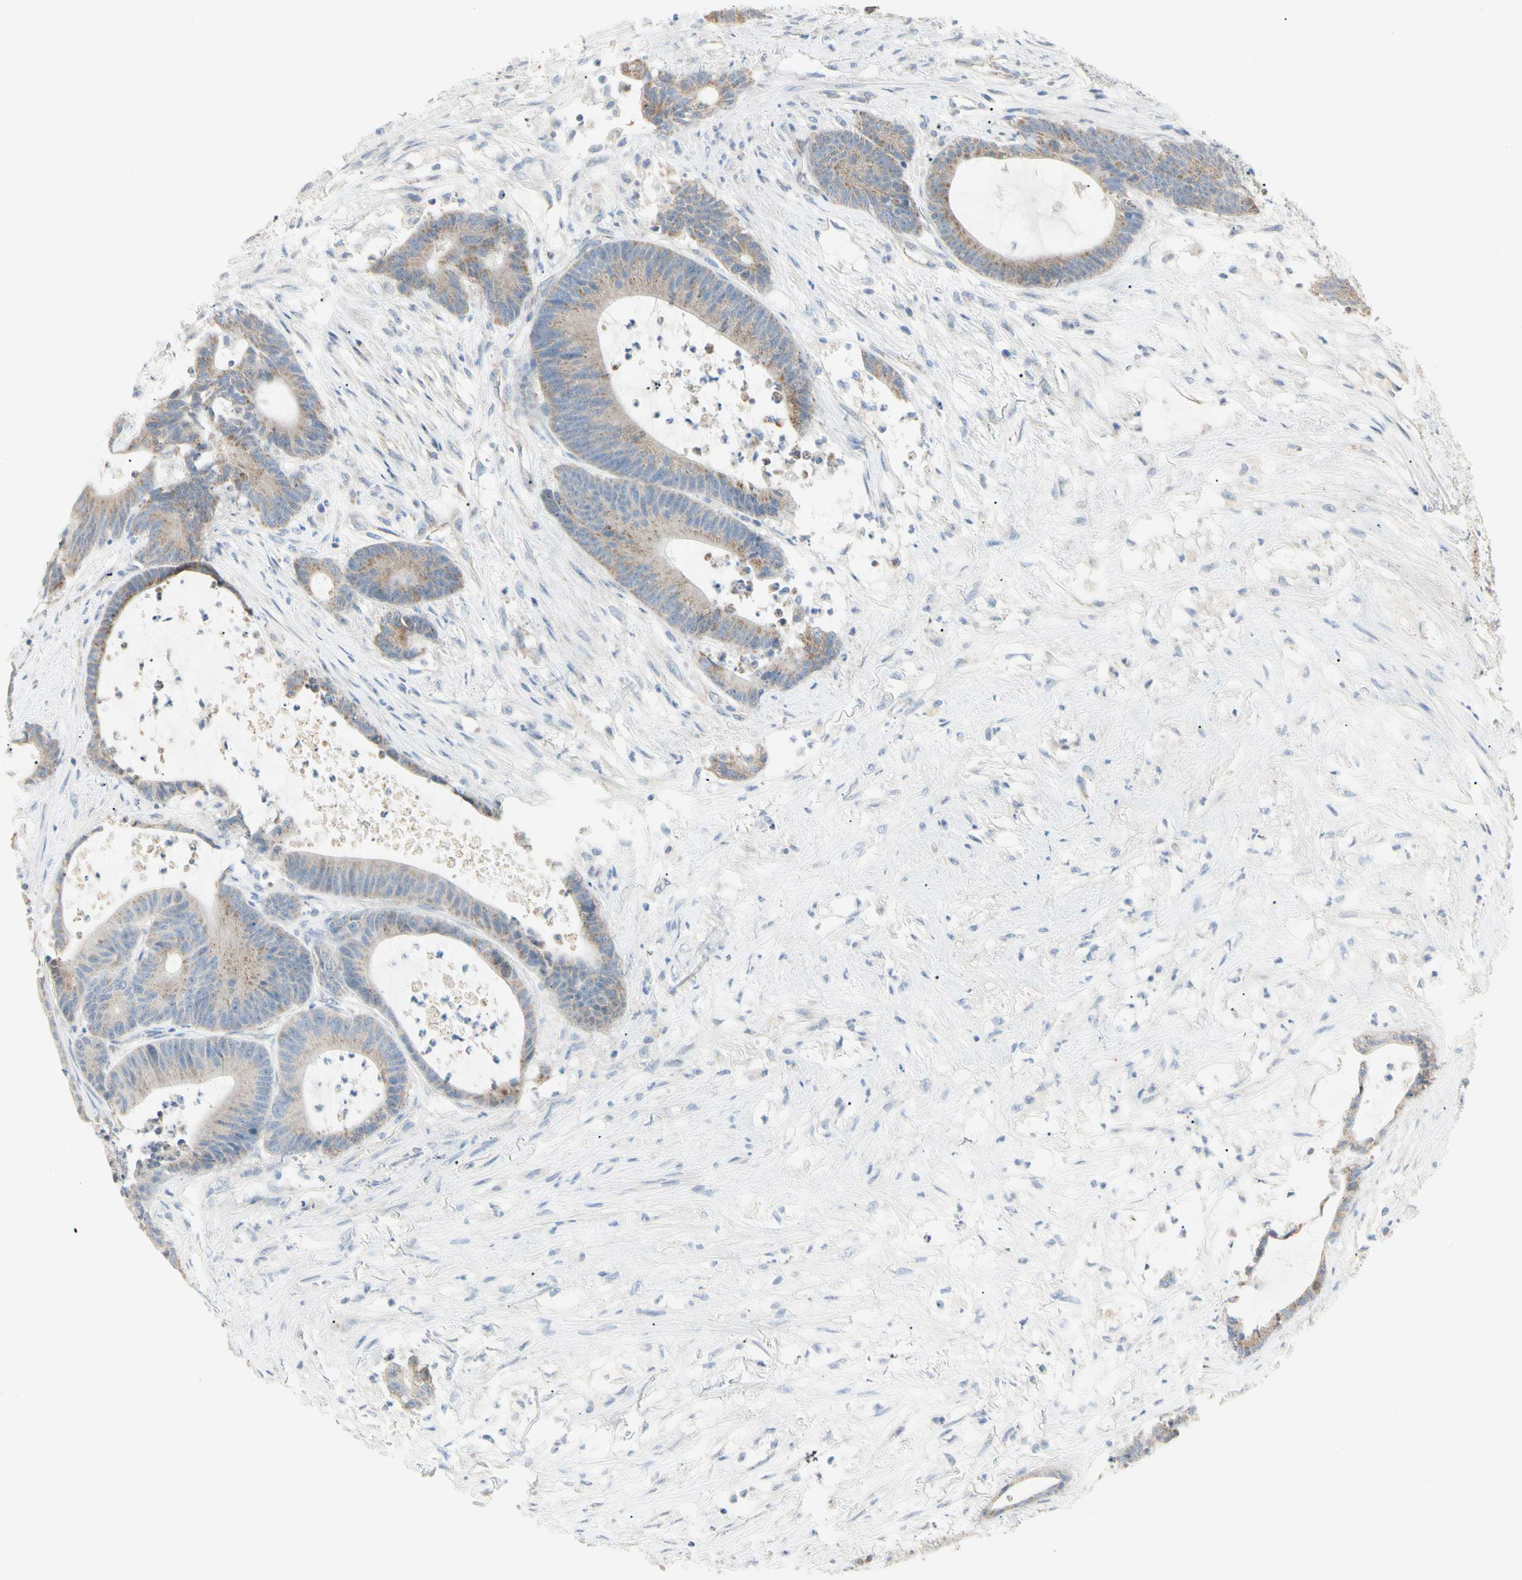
{"staining": {"intensity": "strong", "quantity": ">75%", "location": "cytoplasmic/membranous"}, "tissue": "colorectal cancer", "cell_type": "Tumor cells", "image_type": "cancer", "snomed": [{"axis": "morphology", "description": "Adenocarcinoma, NOS"}, {"axis": "topography", "description": "Colon"}], "caption": "A high amount of strong cytoplasmic/membranous positivity is identified in about >75% of tumor cells in colorectal cancer tissue.", "gene": "ALDH18A1", "patient": {"sex": "female", "age": 84}}